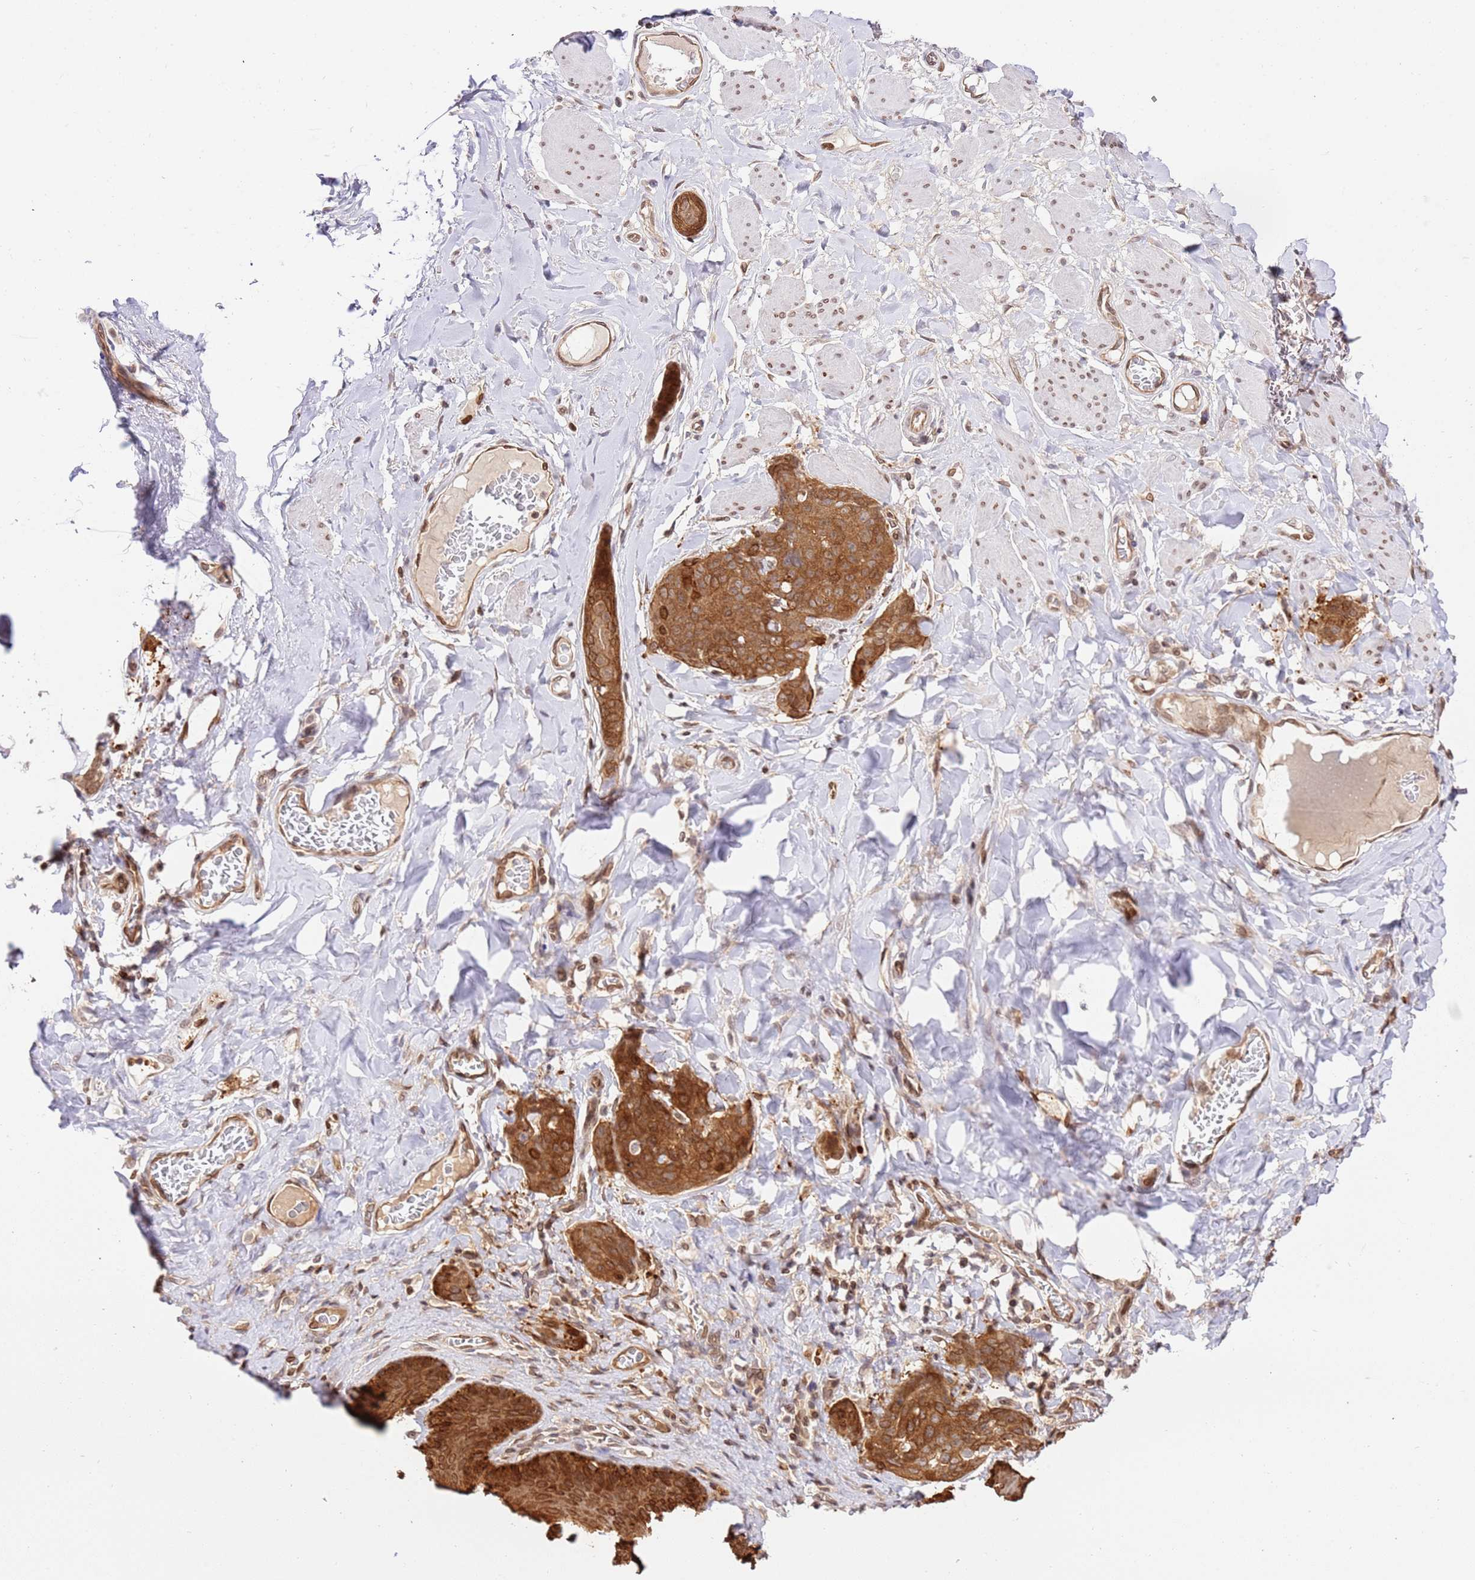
{"staining": {"intensity": "strong", "quantity": ">75%", "location": "cytoplasmic/membranous"}, "tissue": "skin cancer", "cell_type": "Tumor cells", "image_type": "cancer", "snomed": [{"axis": "morphology", "description": "Squamous cell carcinoma, NOS"}, {"axis": "topography", "description": "Skin"}, {"axis": "topography", "description": "Vulva"}], "caption": "A brown stain highlights strong cytoplasmic/membranous expression of a protein in human squamous cell carcinoma (skin) tumor cells.", "gene": "TRIM37", "patient": {"sex": "female", "age": 85}}